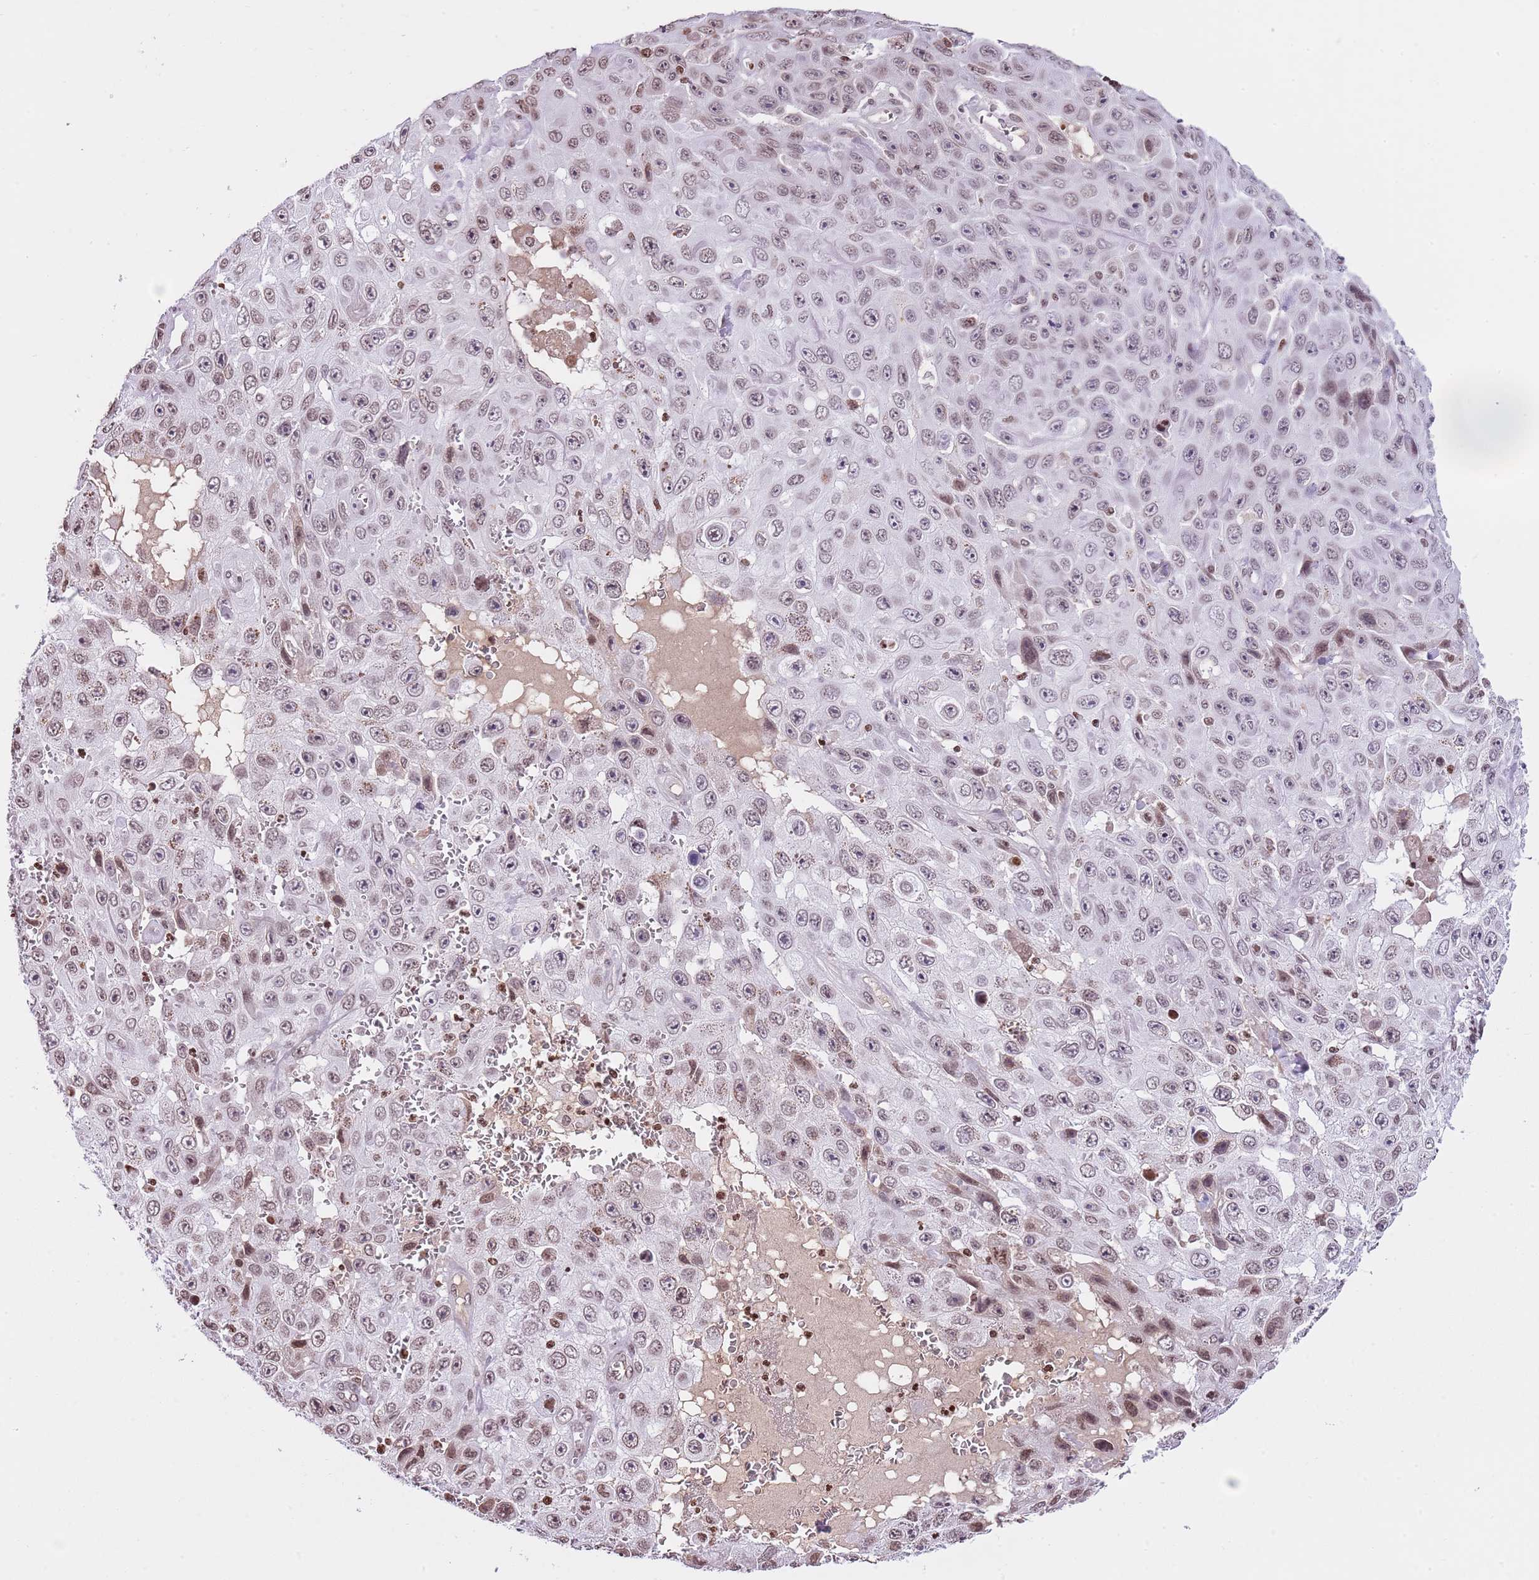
{"staining": {"intensity": "weak", "quantity": ">75%", "location": "nuclear"}, "tissue": "skin cancer", "cell_type": "Tumor cells", "image_type": "cancer", "snomed": [{"axis": "morphology", "description": "Squamous cell carcinoma, NOS"}, {"axis": "topography", "description": "Skin"}], "caption": "Human skin squamous cell carcinoma stained for a protein (brown) displays weak nuclear positive staining in approximately >75% of tumor cells.", "gene": "KPNA3", "patient": {"sex": "male", "age": 82}}